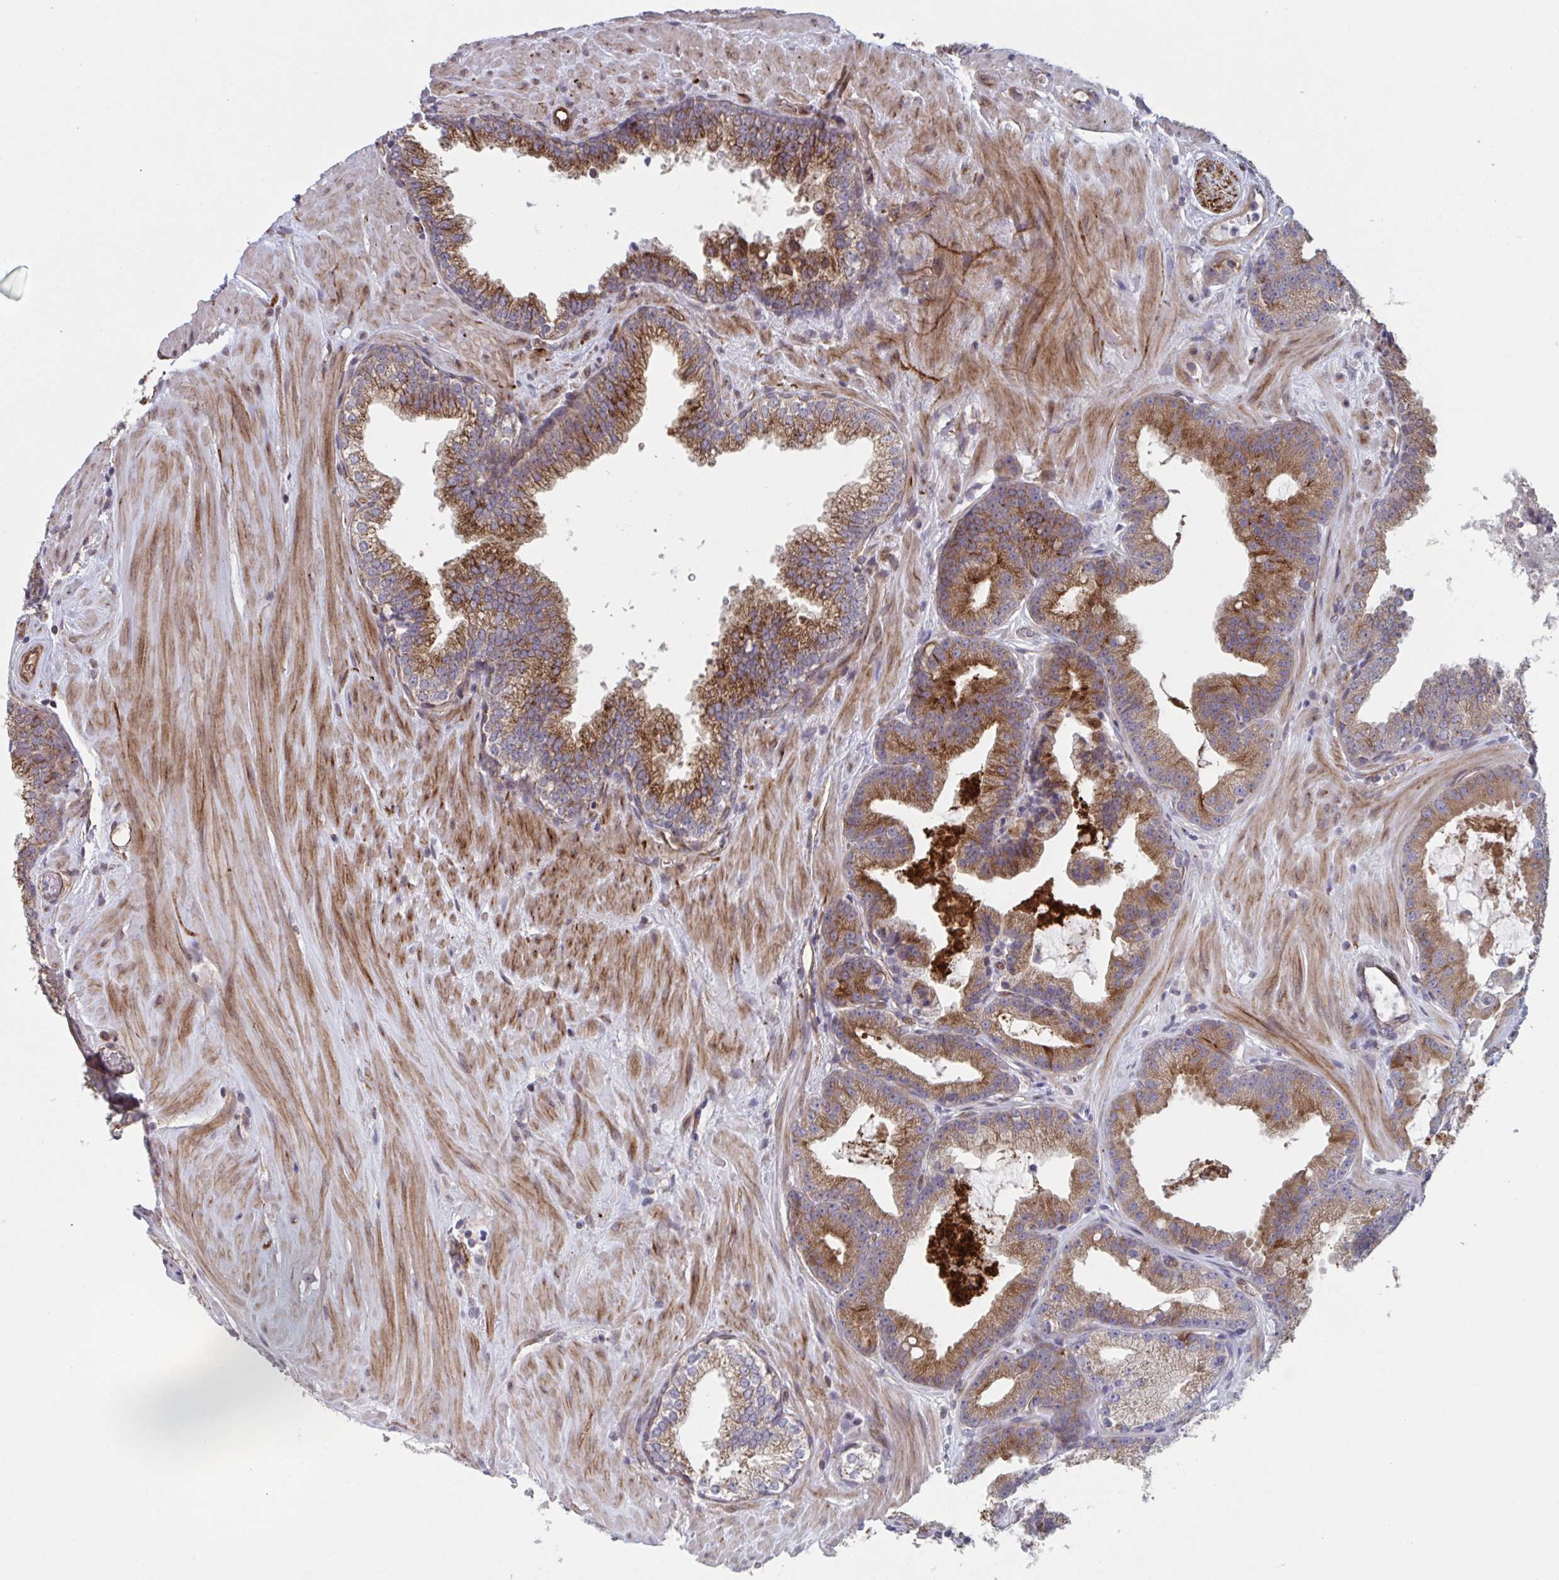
{"staining": {"intensity": "moderate", "quantity": "25%-75%", "location": "cytoplasmic/membranous"}, "tissue": "prostate cancer", "cell_type": "Tumor cells", "image_type": "cancer", "snomed": [{"axis": "morphology", "description": "Adenocarcinoma, High grade"}, {"axis": "topography", "description": "Prostate"}], "caption": "Brown immunohistochemical staining in prostate cancer displays moderate cytoplasmic/membranous positivity in approximately 25%-75% of tumor cells.", "gene": "TNFSF10", "patient": {"sex": "male", "age": 65}}